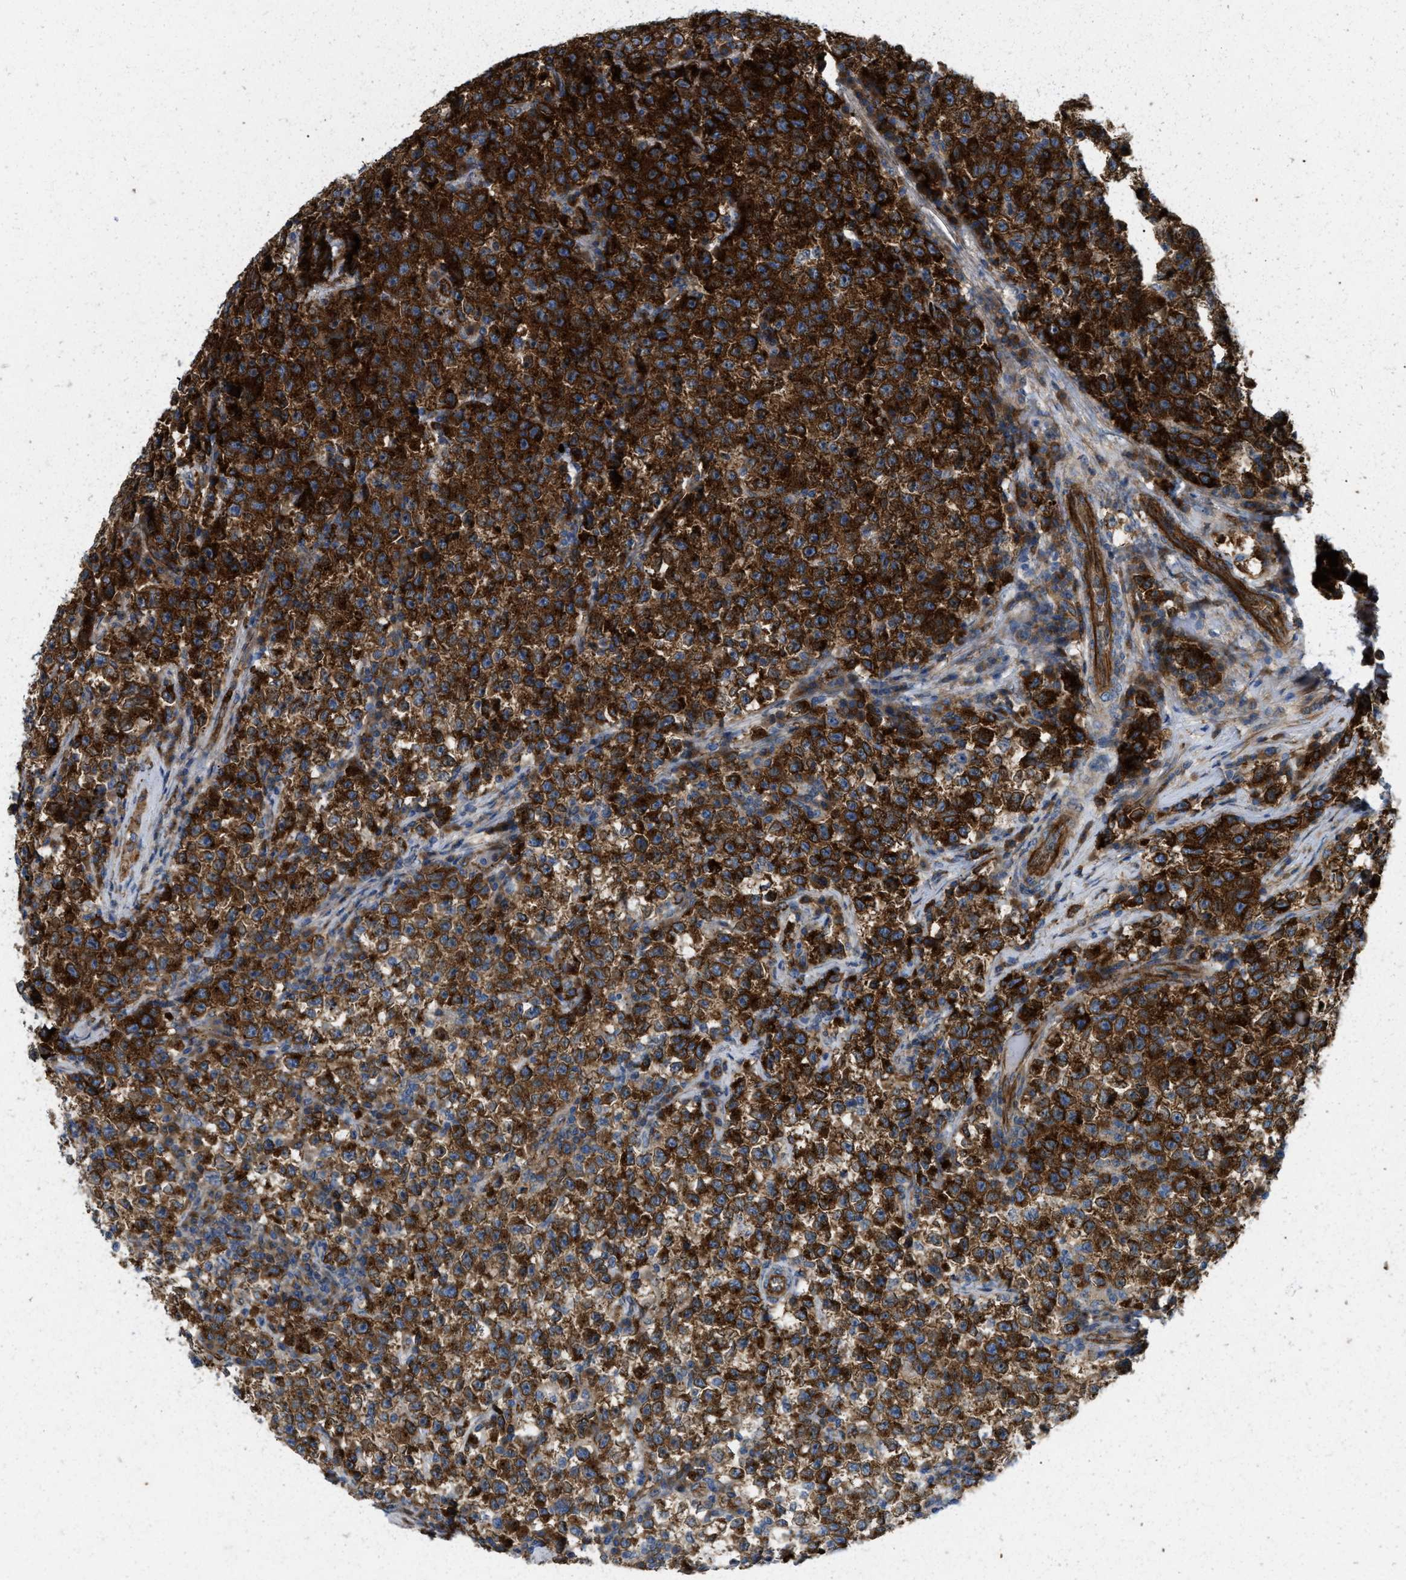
{"staining": {"intensity": "strong", "quantity": ">75%", "location": "cytoplasmic/membranous"}, "tissue": "testis cancer", "cell_type": "Tumor cells", "image_type": "cancer", "snomed": [{"axis": "morphology", "description": "Seminoma, NOS"}, {"axis": "topography", "description": "Testis"}], "caption": "Protein expression analysis of human testis seminoma reveals strong cytoplasmic/membranous positivity in about >75% of tumor cells.", "gene": "ERC1", "patient": {"sex": "male", "age": 22}}